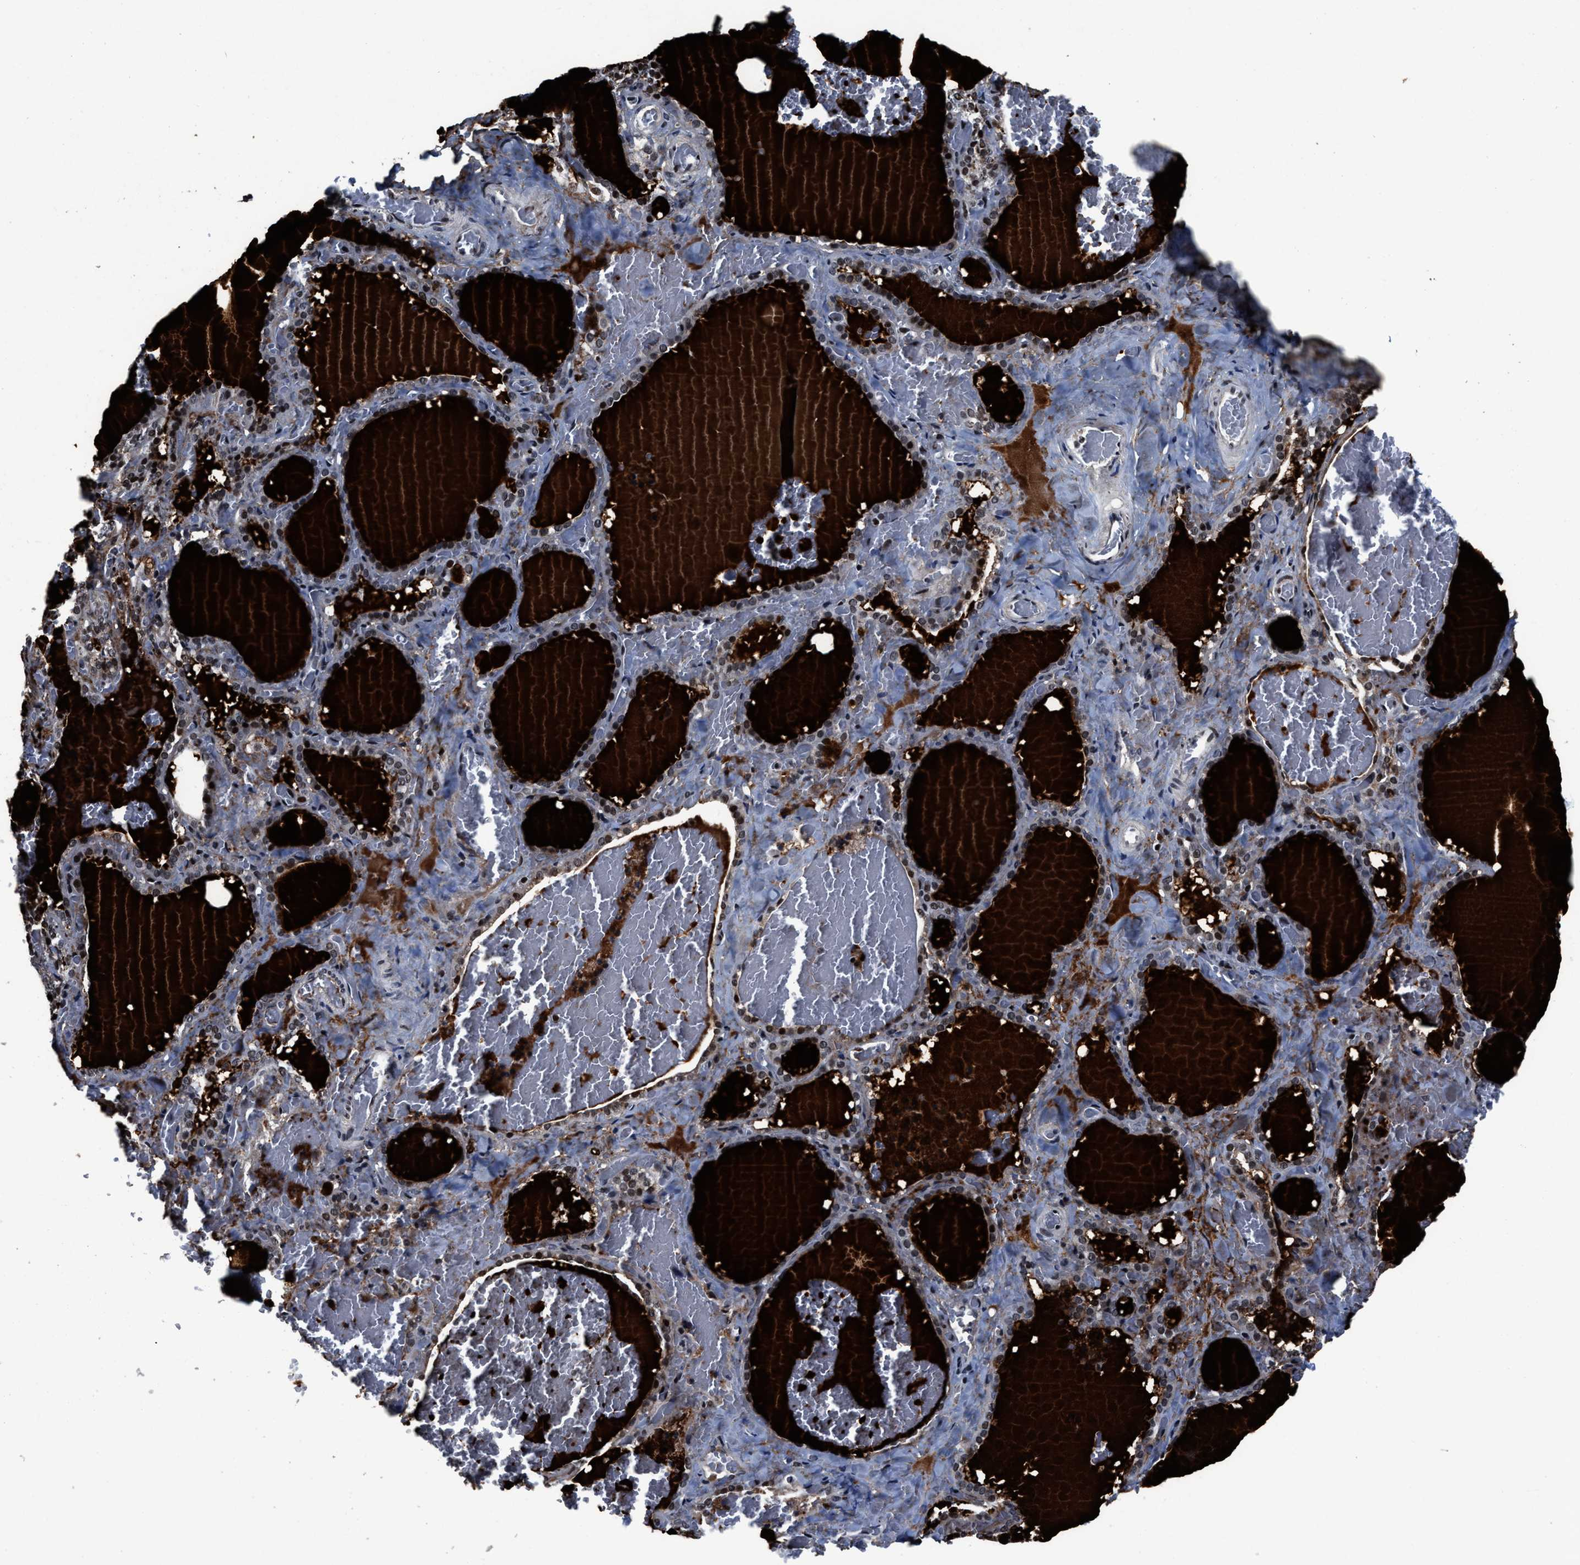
{"staining": {"intensity": "moderate", "quantity": ">75%", "location": "nuclear"}, "tissue": "thyroid gland", "cell_type": "Glandular cells", "image_type": "normal", "snomed": [{"axis": "morphology", "description": "Normal tissue, NOS"}, {"axis": "topography", "description": "Thyroid gland"}], "caption": "Immunohistochemistry (IHC) micrograph of benign thyroid gland: thyroid gland stained using IHC reveals medium levels of moderate protein expression localized specifically in the nuclear of glandular cells, appearing as a nuclear brown color.", "gene": "ZNF233", "patient": {"sex": "female", "age": 22}}